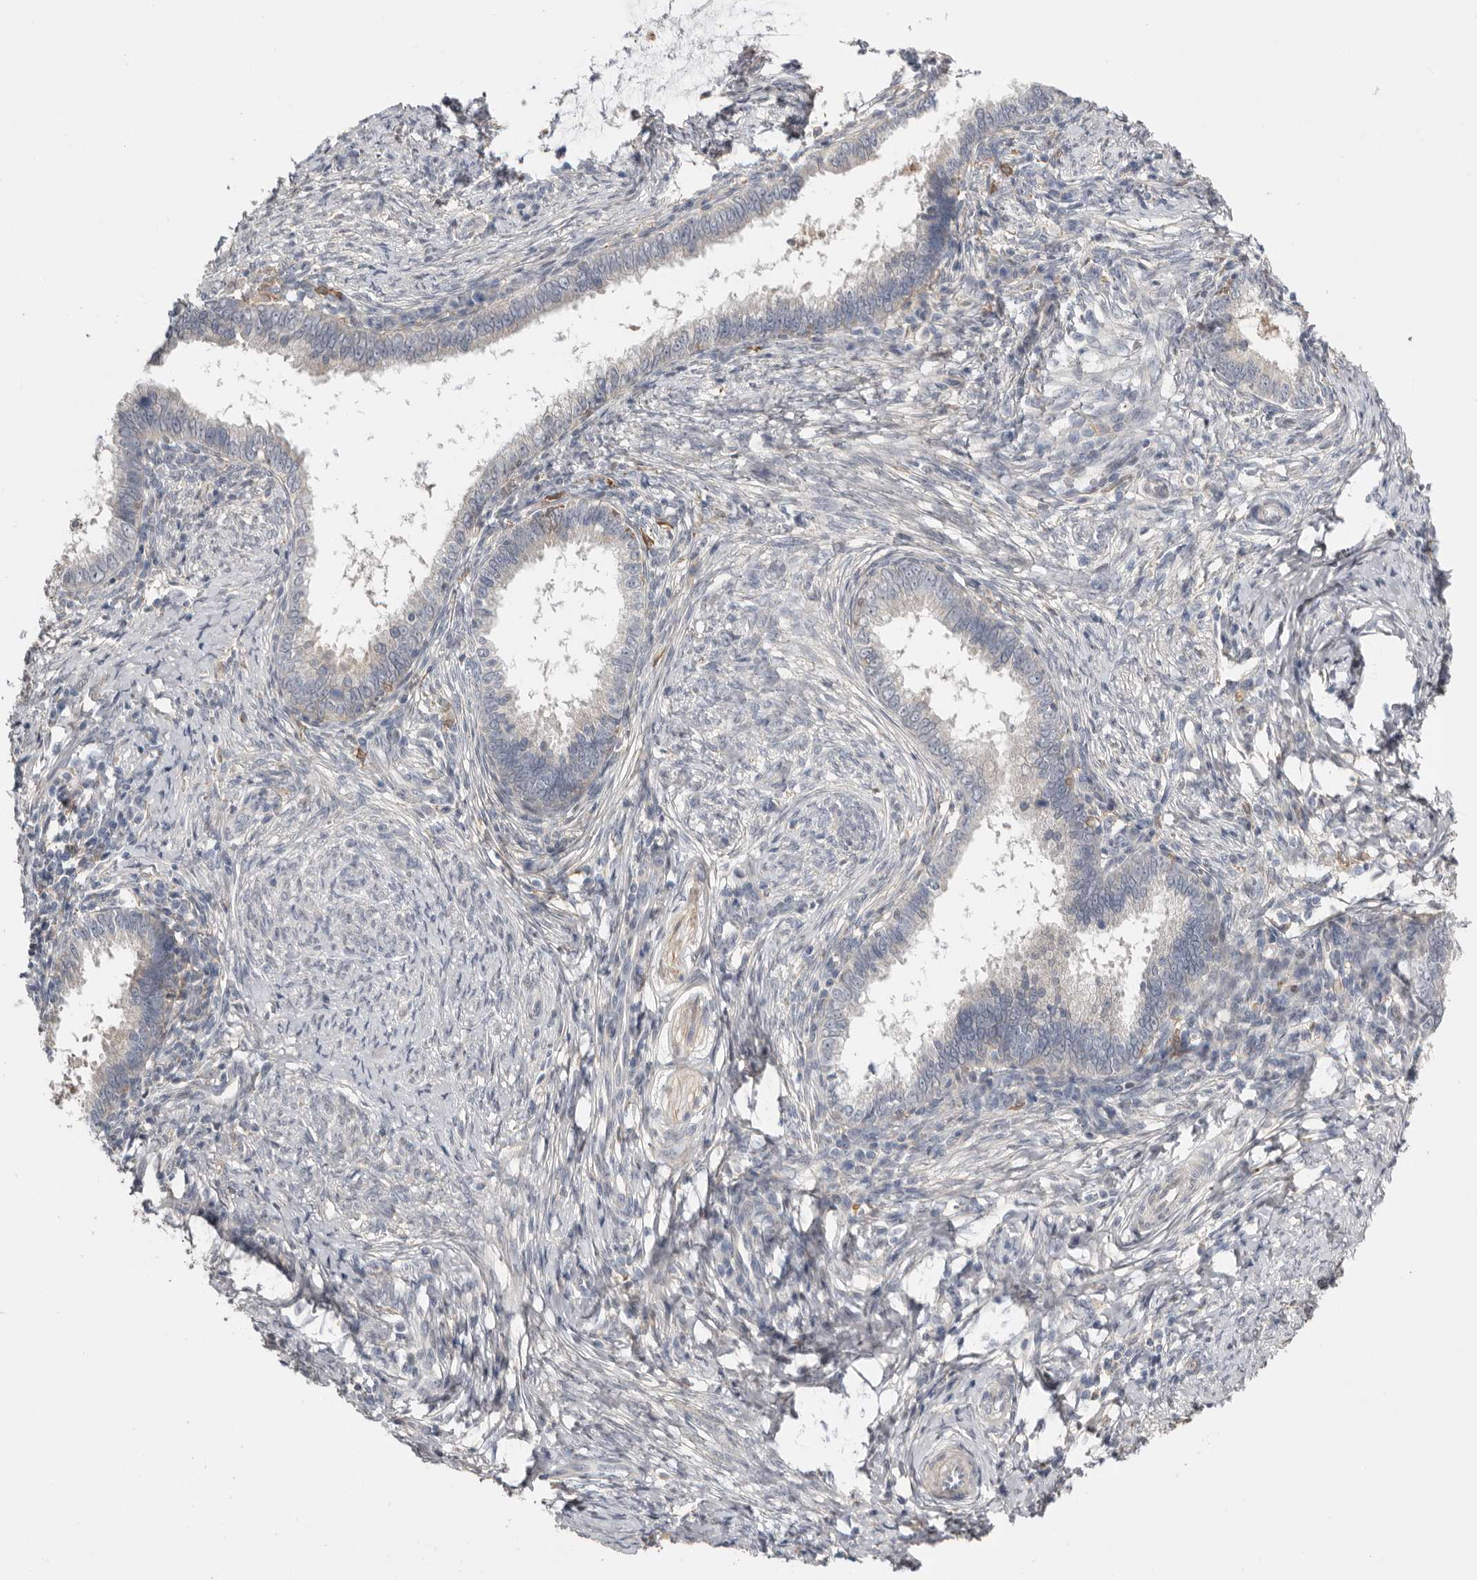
{"staining": {"intensity": "weak", "quantity": "<25%", "location": "cytoplasmic/membranous"}, "tissue": "cervical cancer", "cell_type": "Tumor cells", "image_type": "cancer", "snomed": [{"axis": "morphology", "description": "Adenocarcinoma, NOS"}, {"axis": "topography", "description": "Cervix"}], "caption": "Immunohistochemistry (IHC) of human adenocarcinoma (cervical) displays no positivity in tumor cells. Brightfield microscopy of immunohistochemistry (IHC) stained with DAB (brown) and hematoxylin (blue), captured at high magnification.", "gene": "MSRB2", "patient": {"sex": "female", "age": 36}}